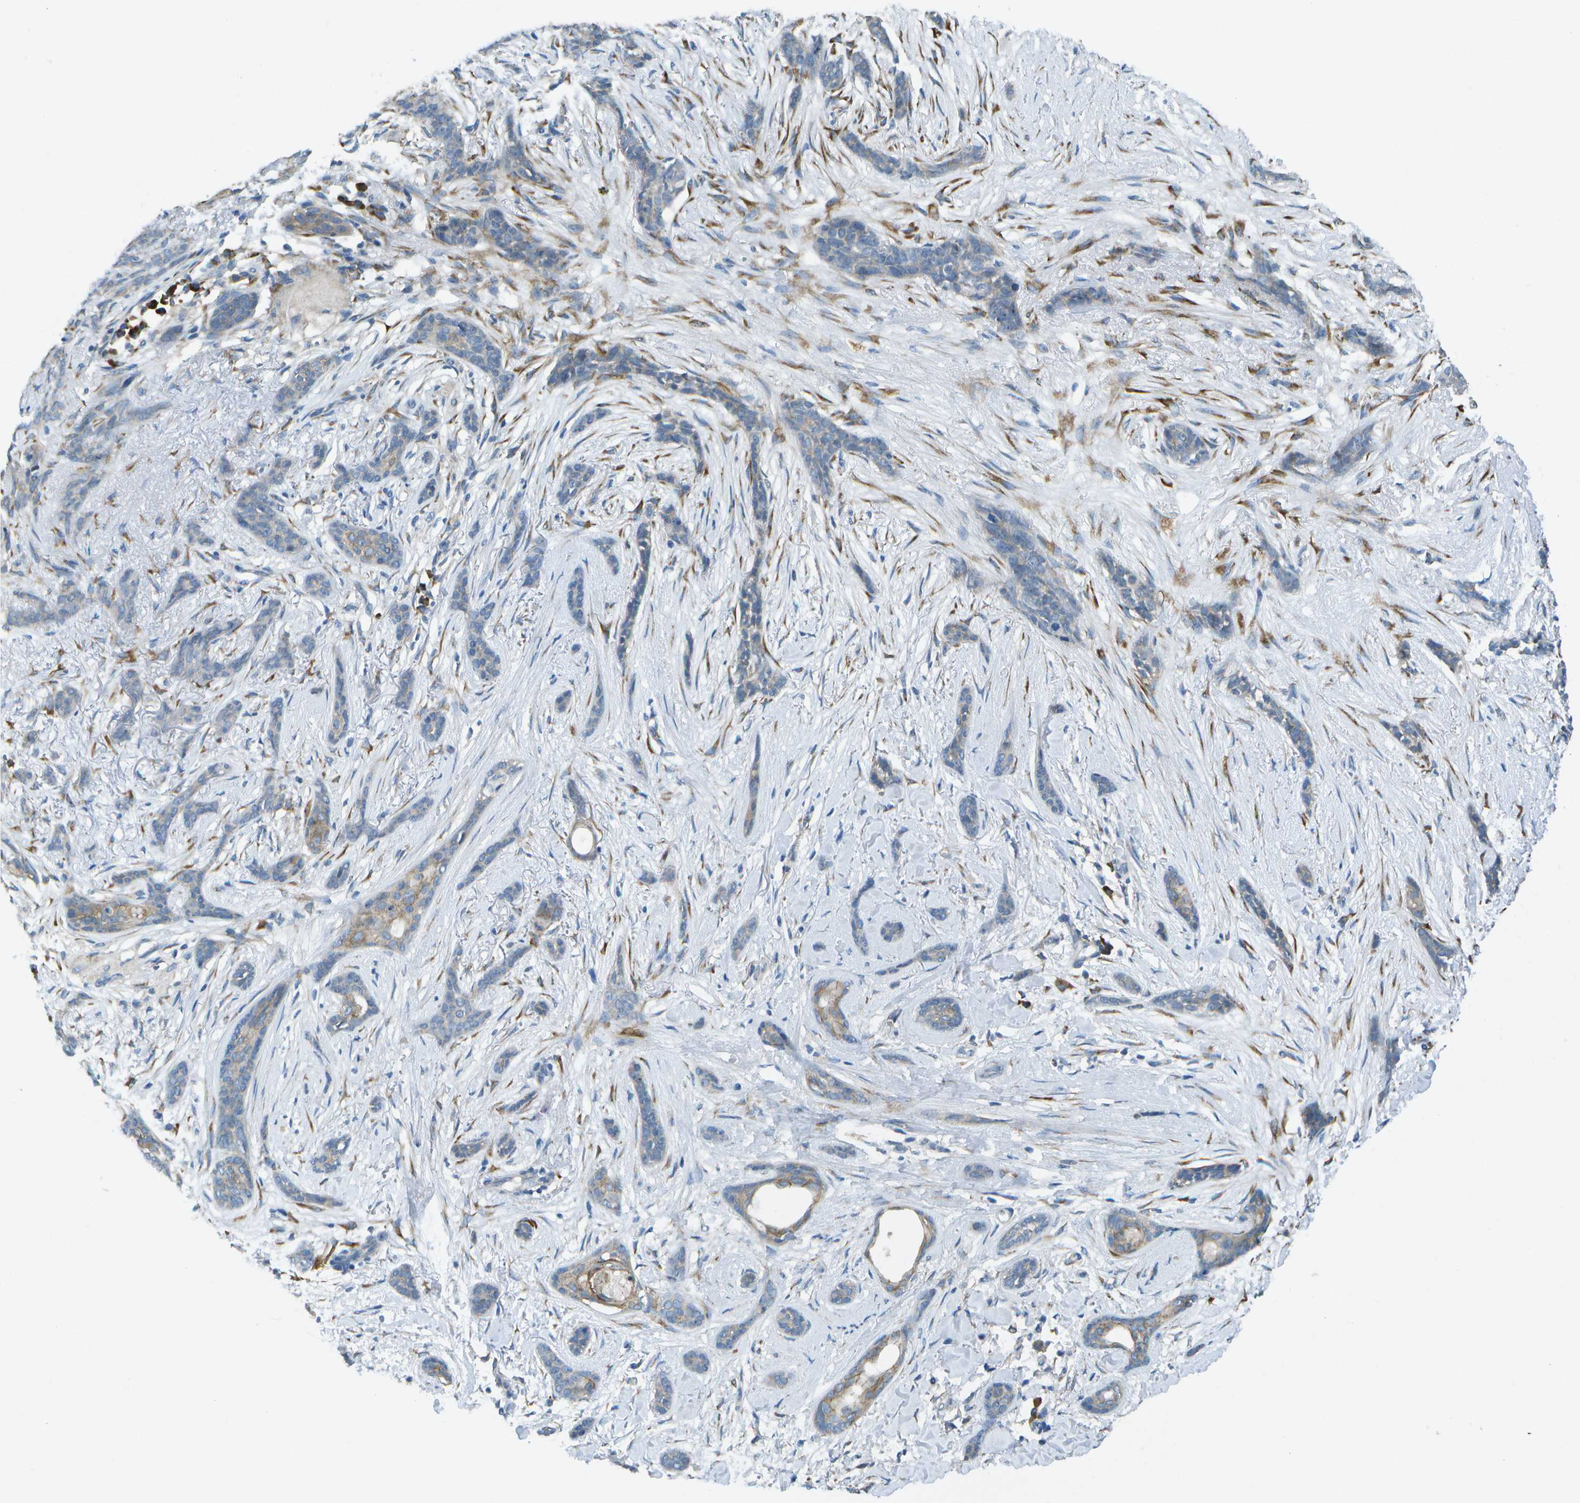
{"staining": {"intensity": "weak", "quantity": "<25%", "location": "cytoplasmic/membranous"}, "tissue": "skin cancer", "cell_type": "Tumor cells", "image_type": "cancer", "snomed": [{"axis": "morphology", "description": "Basal cell carcinoma"}, {"axis": "morphology", "description": "Adnexal tumor, benign"}, {"axis": "topography", "description": "Skin"}], "caption": "Immunohistochemistry image of skin cancer (benign adnexal tumor) stained for a protein (brown), which displays no expression in tumor cells.", "gene": "KCTD3", "patient": {"sex": "female", "age": 42}}